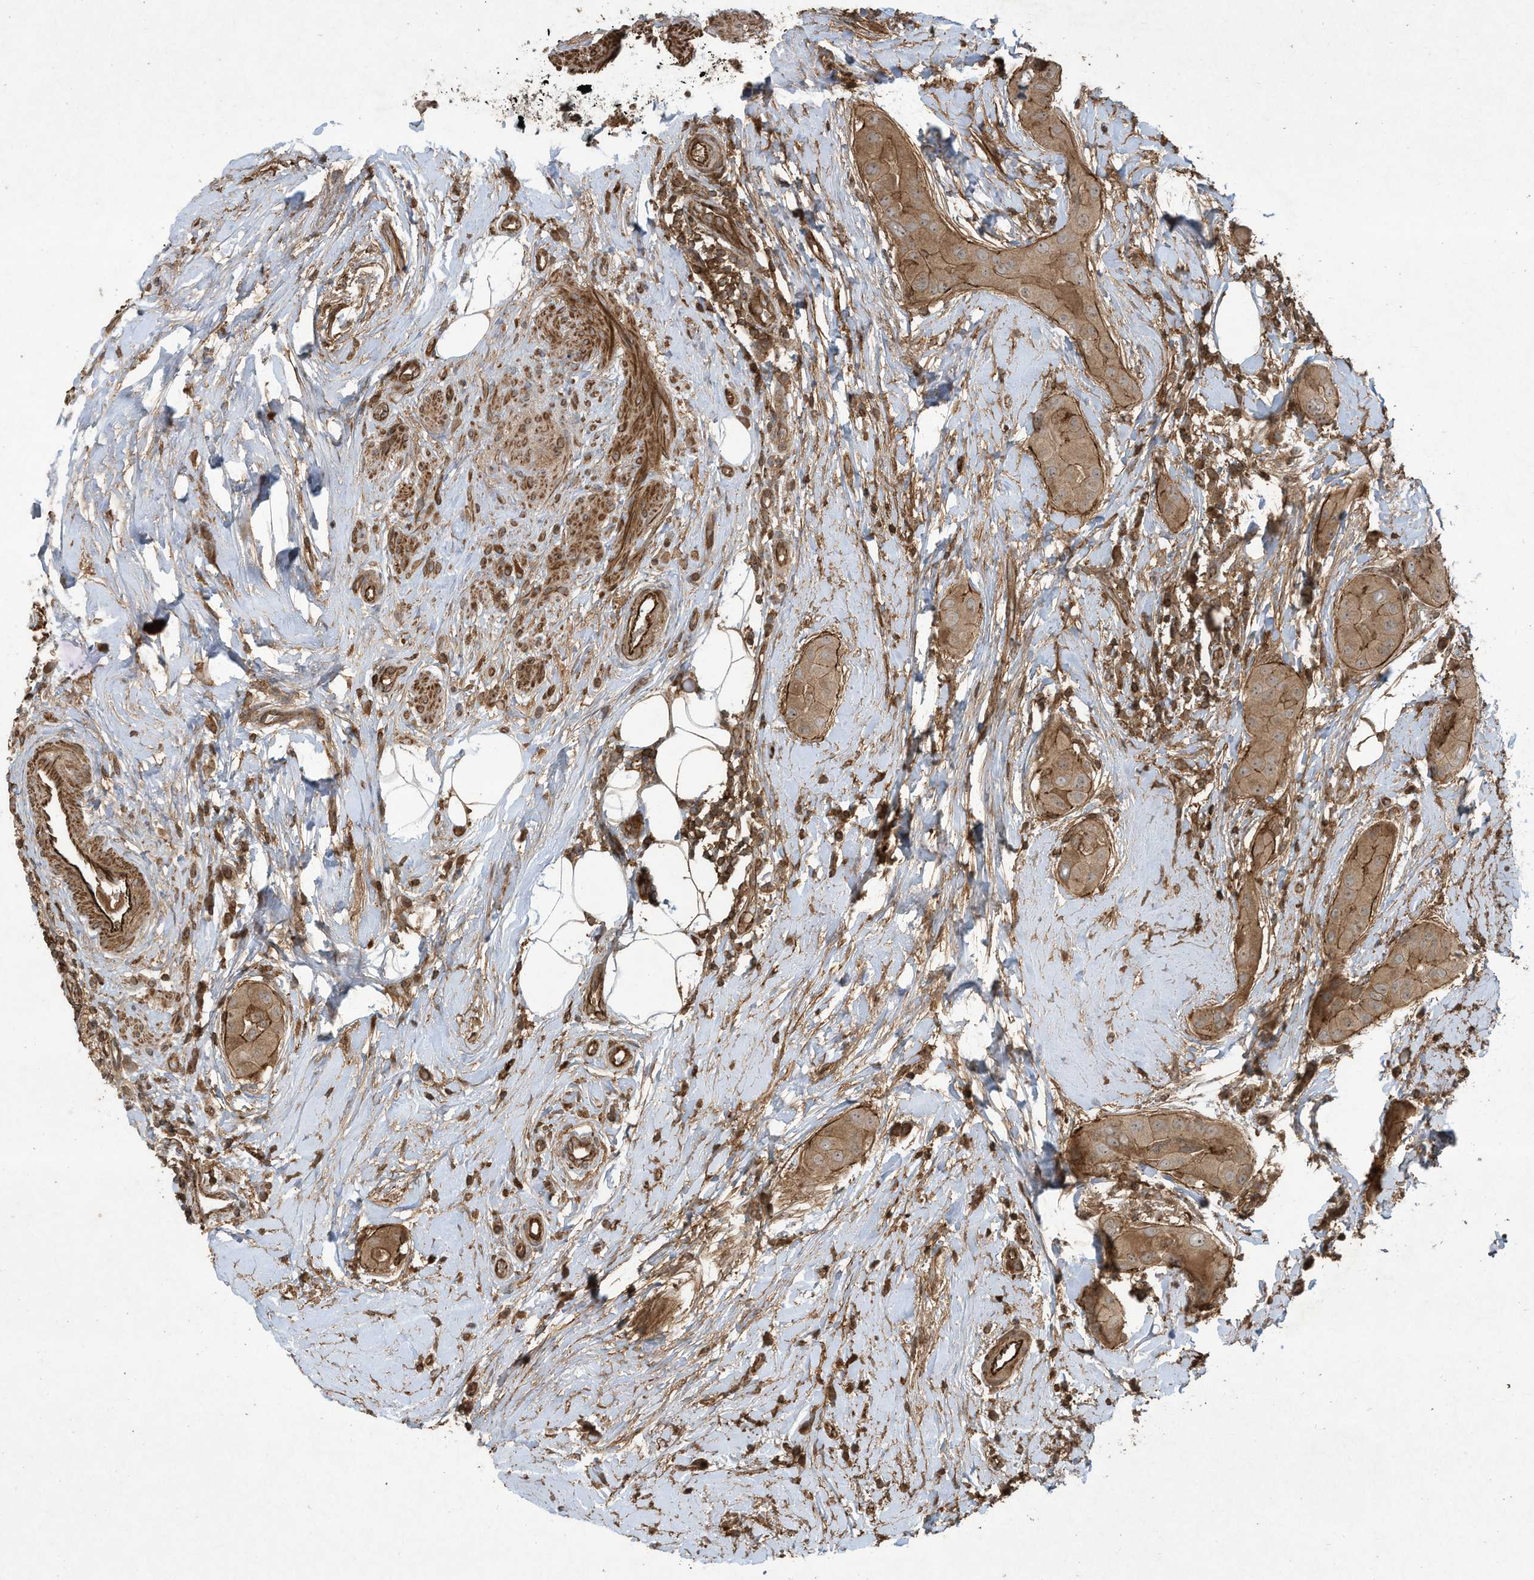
{"staining": {"intensity": "moderate", "quantity": ">75%", "location": "cytoplasmic/membranous"}, "tissue": "thyroid cancer", "cell_type": "Tumor cells", "image_type": "cancer", "snomed": [{"axis": "morphology", "description": "Papillary adenocarcinoma, NOS"}, {"axis": "topography", "description": "Thyroid gland"}], "caption": "Tumor cells demonstrate medium levels of moderate cytoplasmic/membranous staining in approximately >75% of cells in thyroid papillary adenocarcinoma.", "gene": "DDIT4", "patient": {"sex": "male", "age": 33}}